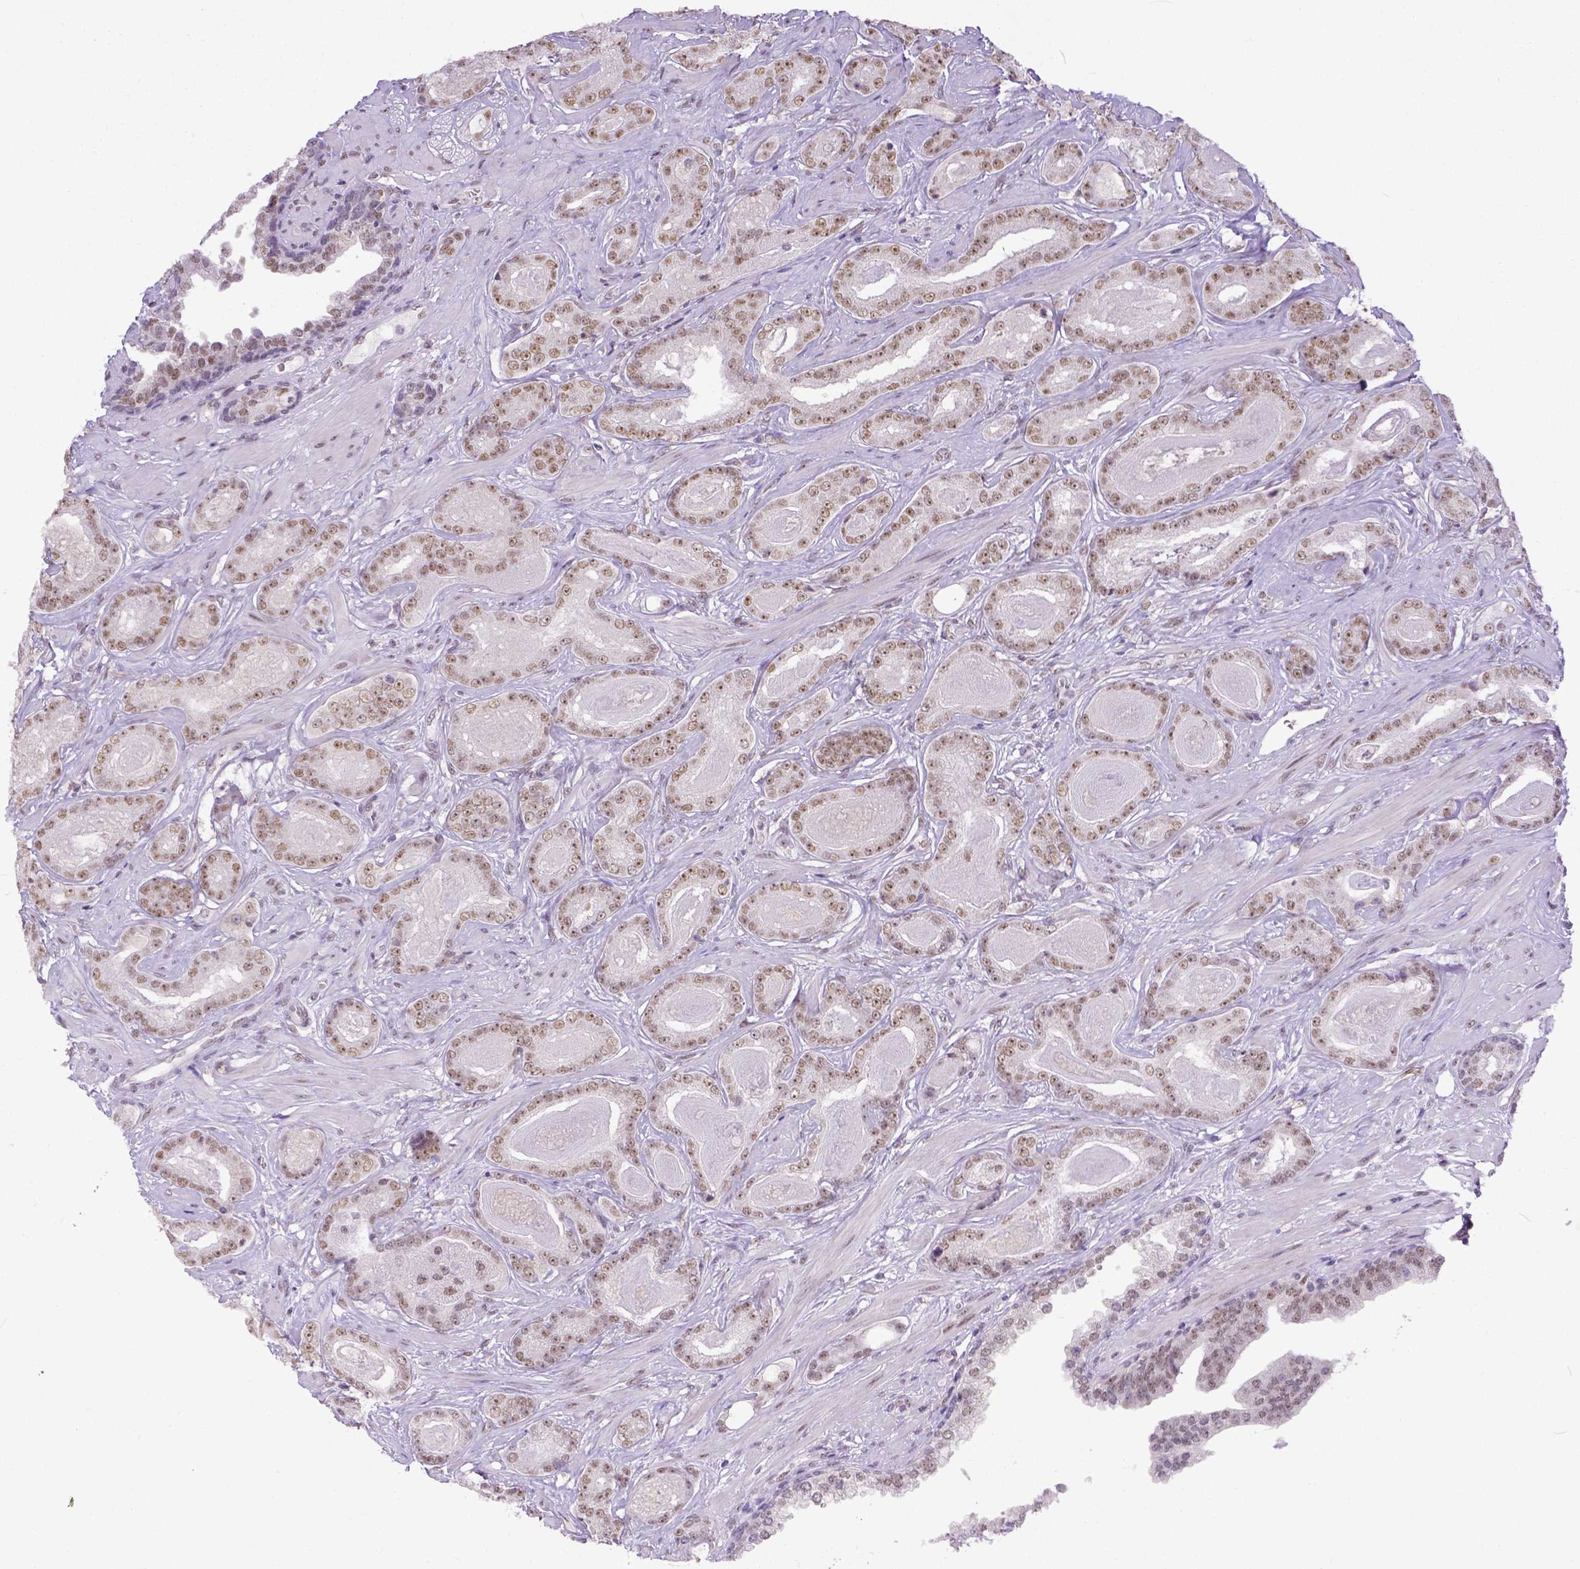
{"staining": {"intensity": "weak", "quantity": ">75%", "location": "nuclear"}, "tissue": "prostate cancer", "cell_type": "Tumor cells", "image_type": "cancer", "snomed": [{"axis": "morphology", "description": "Adenocarcinoma, Low grade"}, {"axis": "topography", "description": "Prostate"}], "caption": "This micrograph displays IHC staining of prostate cancer (adenocarcinoma (low-grade)), with low weak nuclear staining in about >75% of tumor cells.", "gene": "ERCC1", "patient": {"sex": "male", "age": 61}}